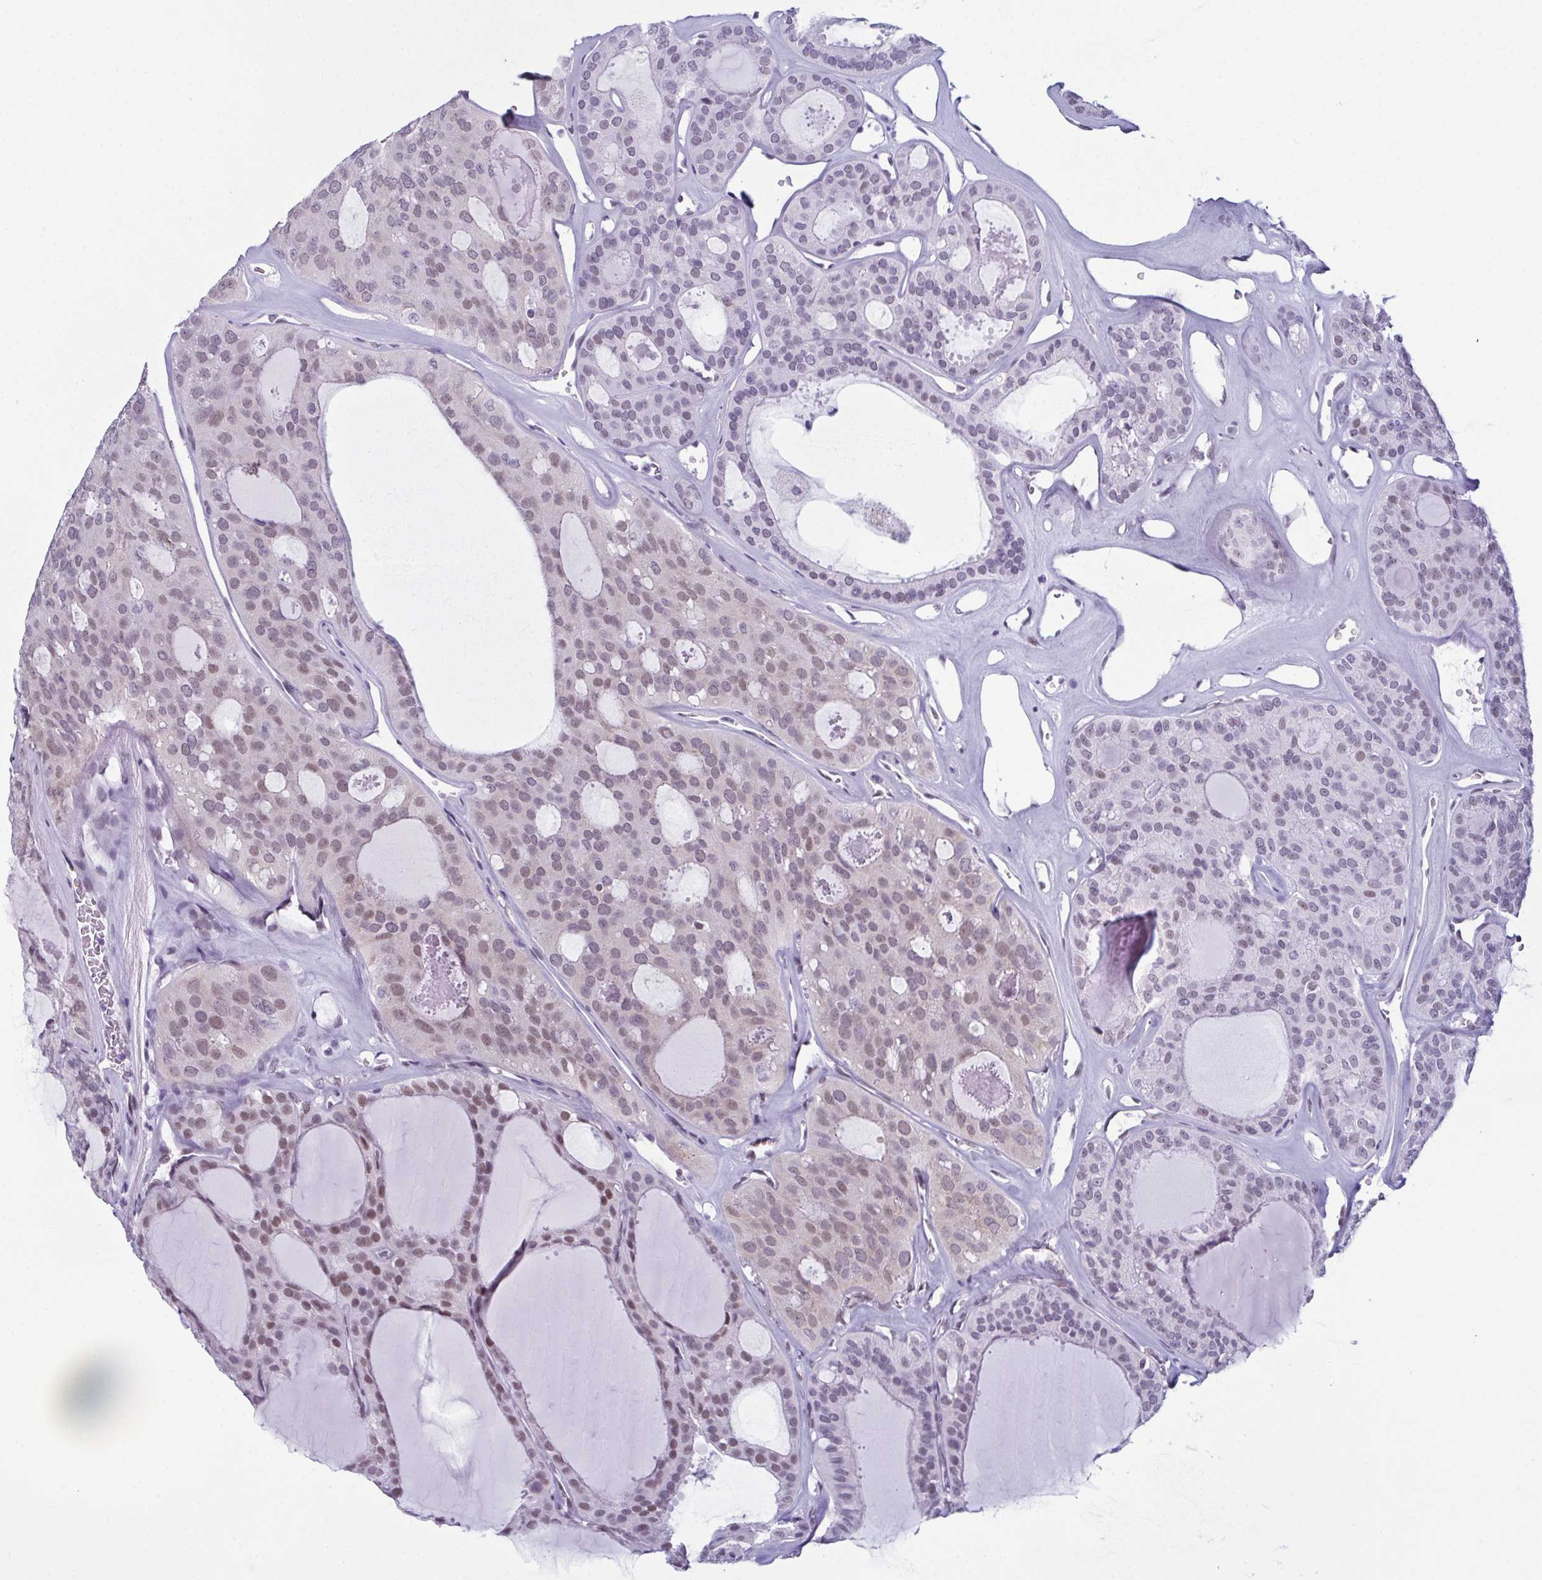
{"staining": {"intensity": "moderate", "quantity": "<25%", "location": "nuclear"}, "tissue": "thyroid cancer", "cell_type": "Tumor cells", "image_type": "cancer", "snomed": [{"axis": "morphology", "description": "Follicular adenoma carcinoma, NOS"}, {"axis": "topography", "description": "Thyroid gland"}], "caption": "This is a photomicrograph of immunohistochemistry staining of thyroid follicular adenoma carcinoma, which shows moderate expression in the nuclear of tumor cells.", "gene": "RBM7", "patient": {"sex": "male", "age": 75}}